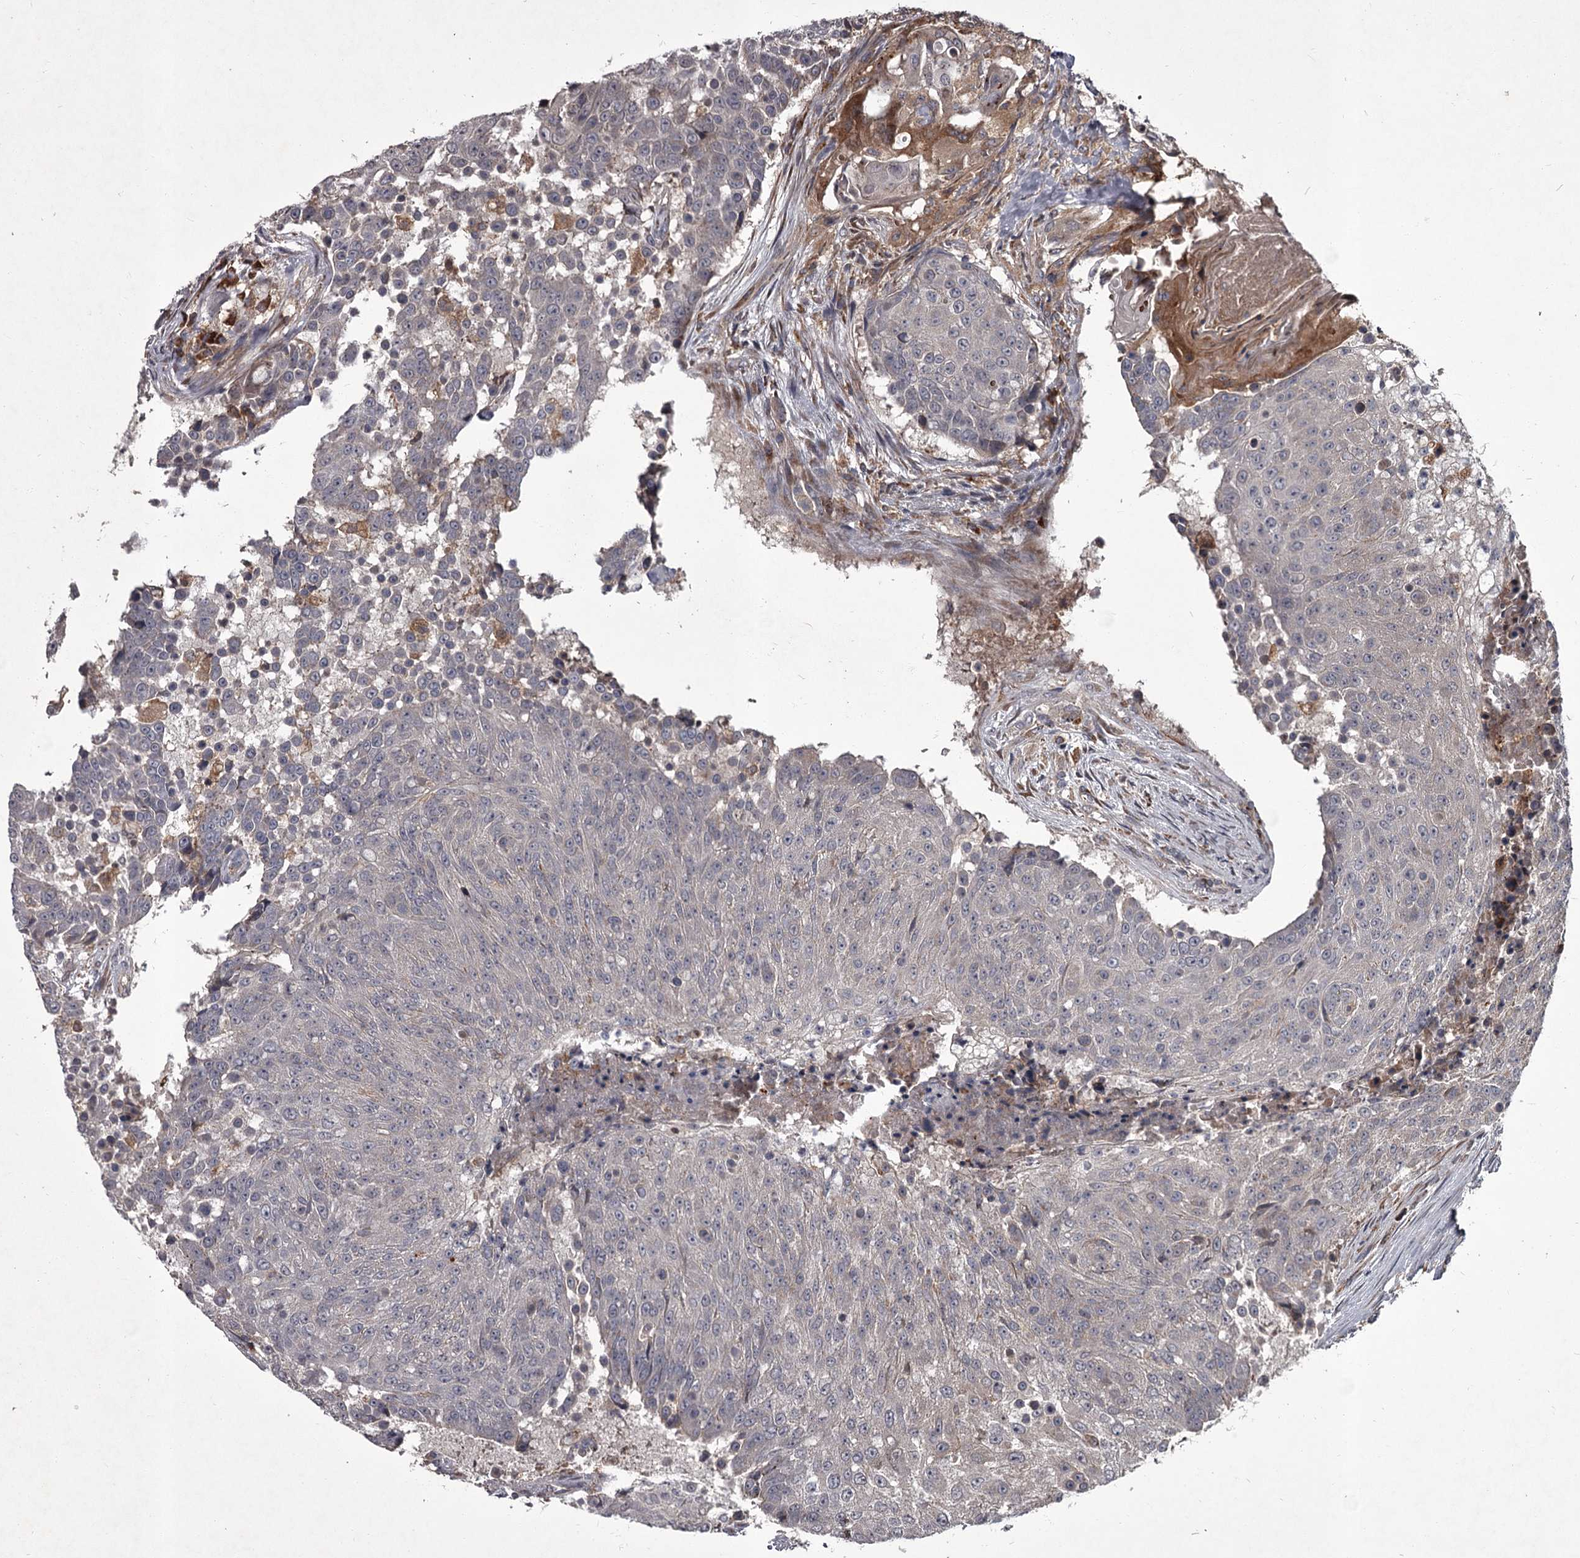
{"staining": {"intensity": "negative", "quantity": "none", "location": "none"}, "tissue": "urothelial cancer", "cell_type": "Tumor cells", "image_type": "cancer", "snomed": [{"axis": "morphology", "description": "Urothelial carcinoma, High grade"}, {"axis": "topography", "description": "Urinary bladder"}], "caption": "An IHC micrograph of urothelial carcinoma (high-grade) is shown. There is no staining in tumor cells of urothelial carcinoma (high-grade).", "gene": "UNC93B1", "patient": {"sex": "female", "age": 63}}